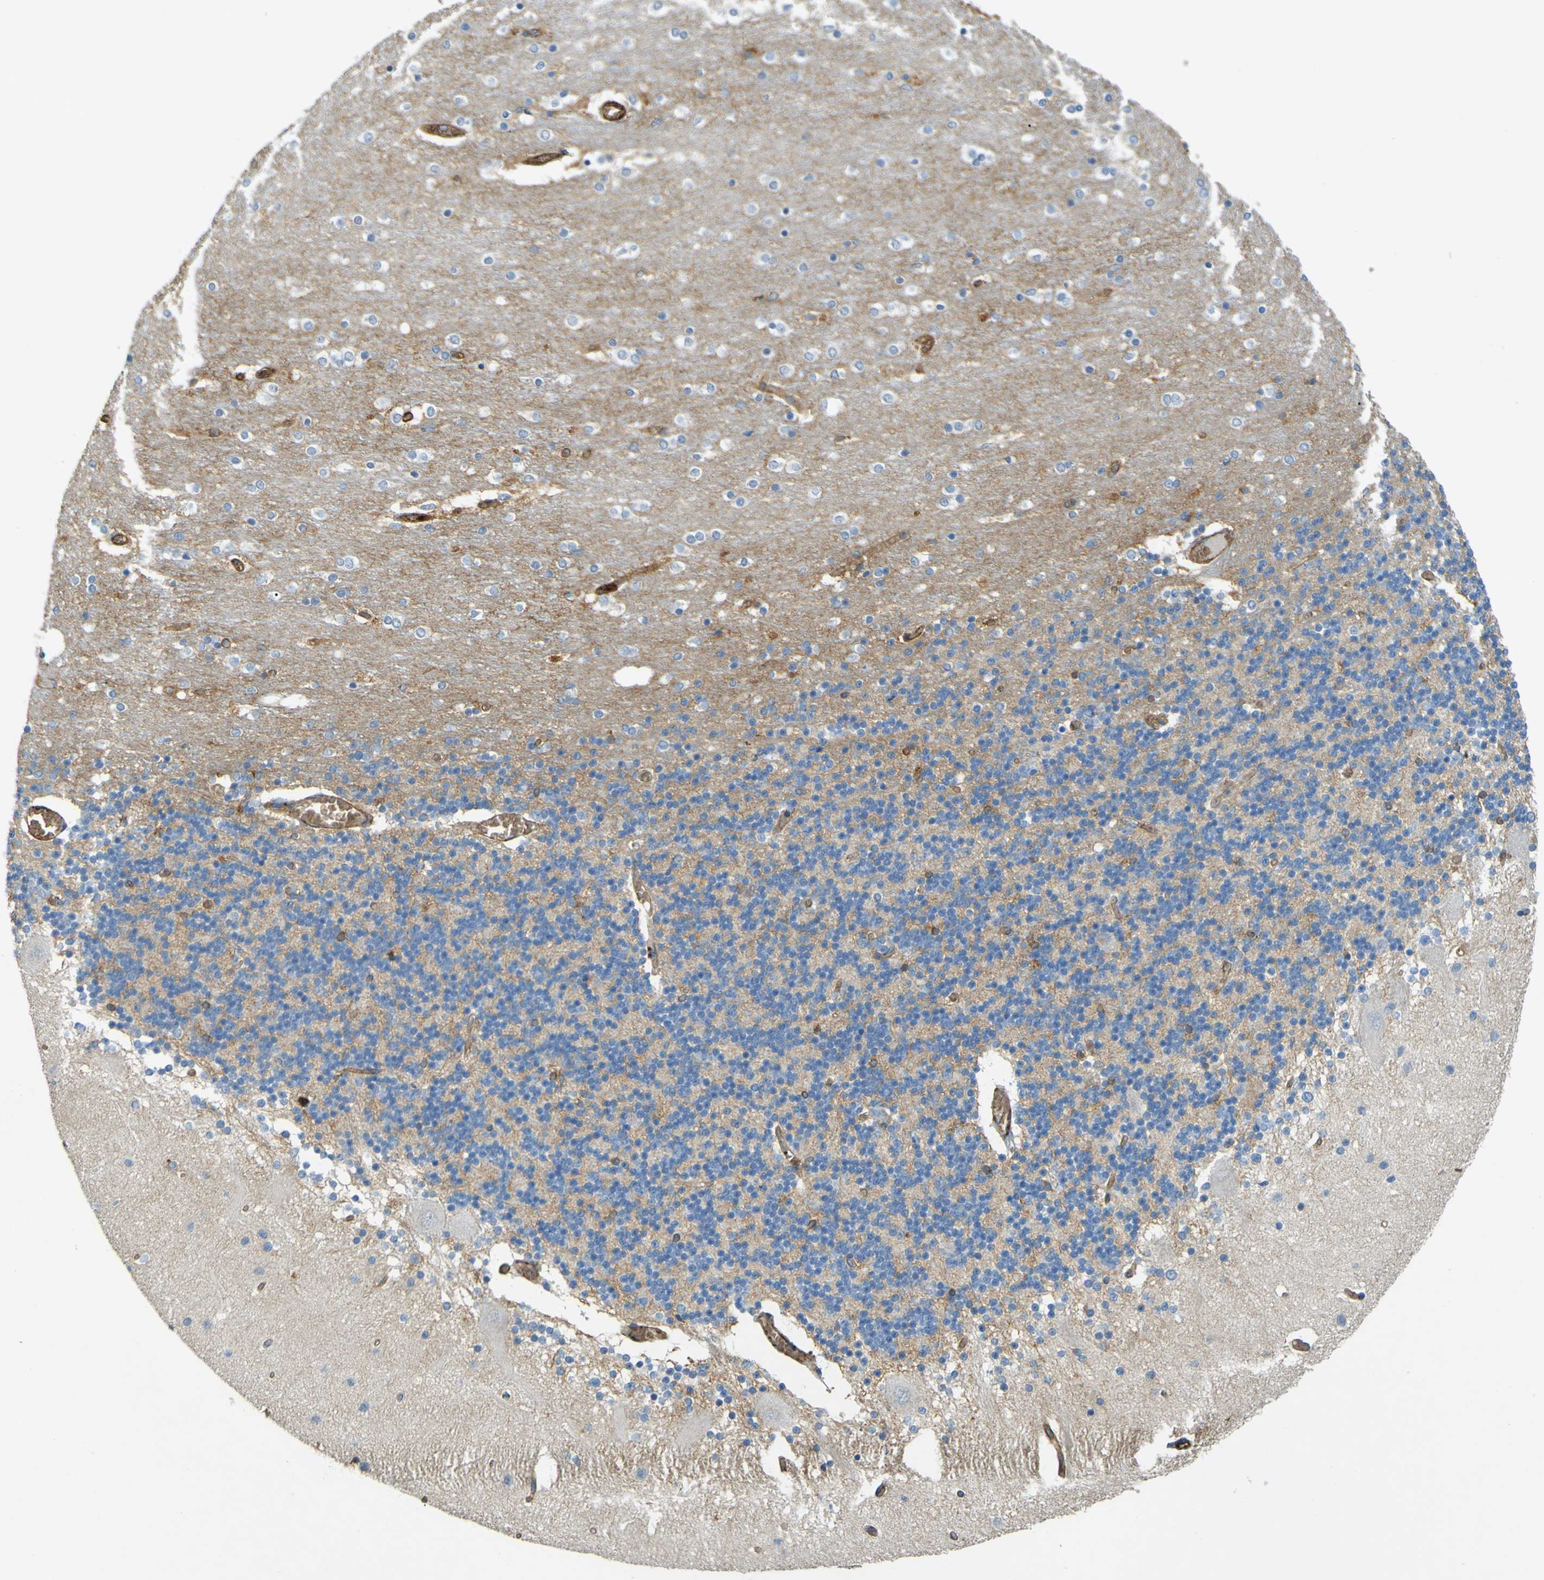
{"staining": {"intensity": "negative", "quantity": "none", "location": "none"}, "tissue": "cerebellum", "cell_type": "Cells in granular layer", "image_type": "normal", "snomed": [{"axis": "morphology", "description": "Normal tissue, NOS"}, {"axis": "topography", "description": "Cerebellum"}], "caption": "IHC histopathology image of unremarkable cerebellum: human cerebellum stained with DAB (3,3'-diaminobenzidine) demonstrates no significant protein staining in cells in granular layer.", "gene": "PLXDC1", "patient": {"sex": "female", "age": 54}}